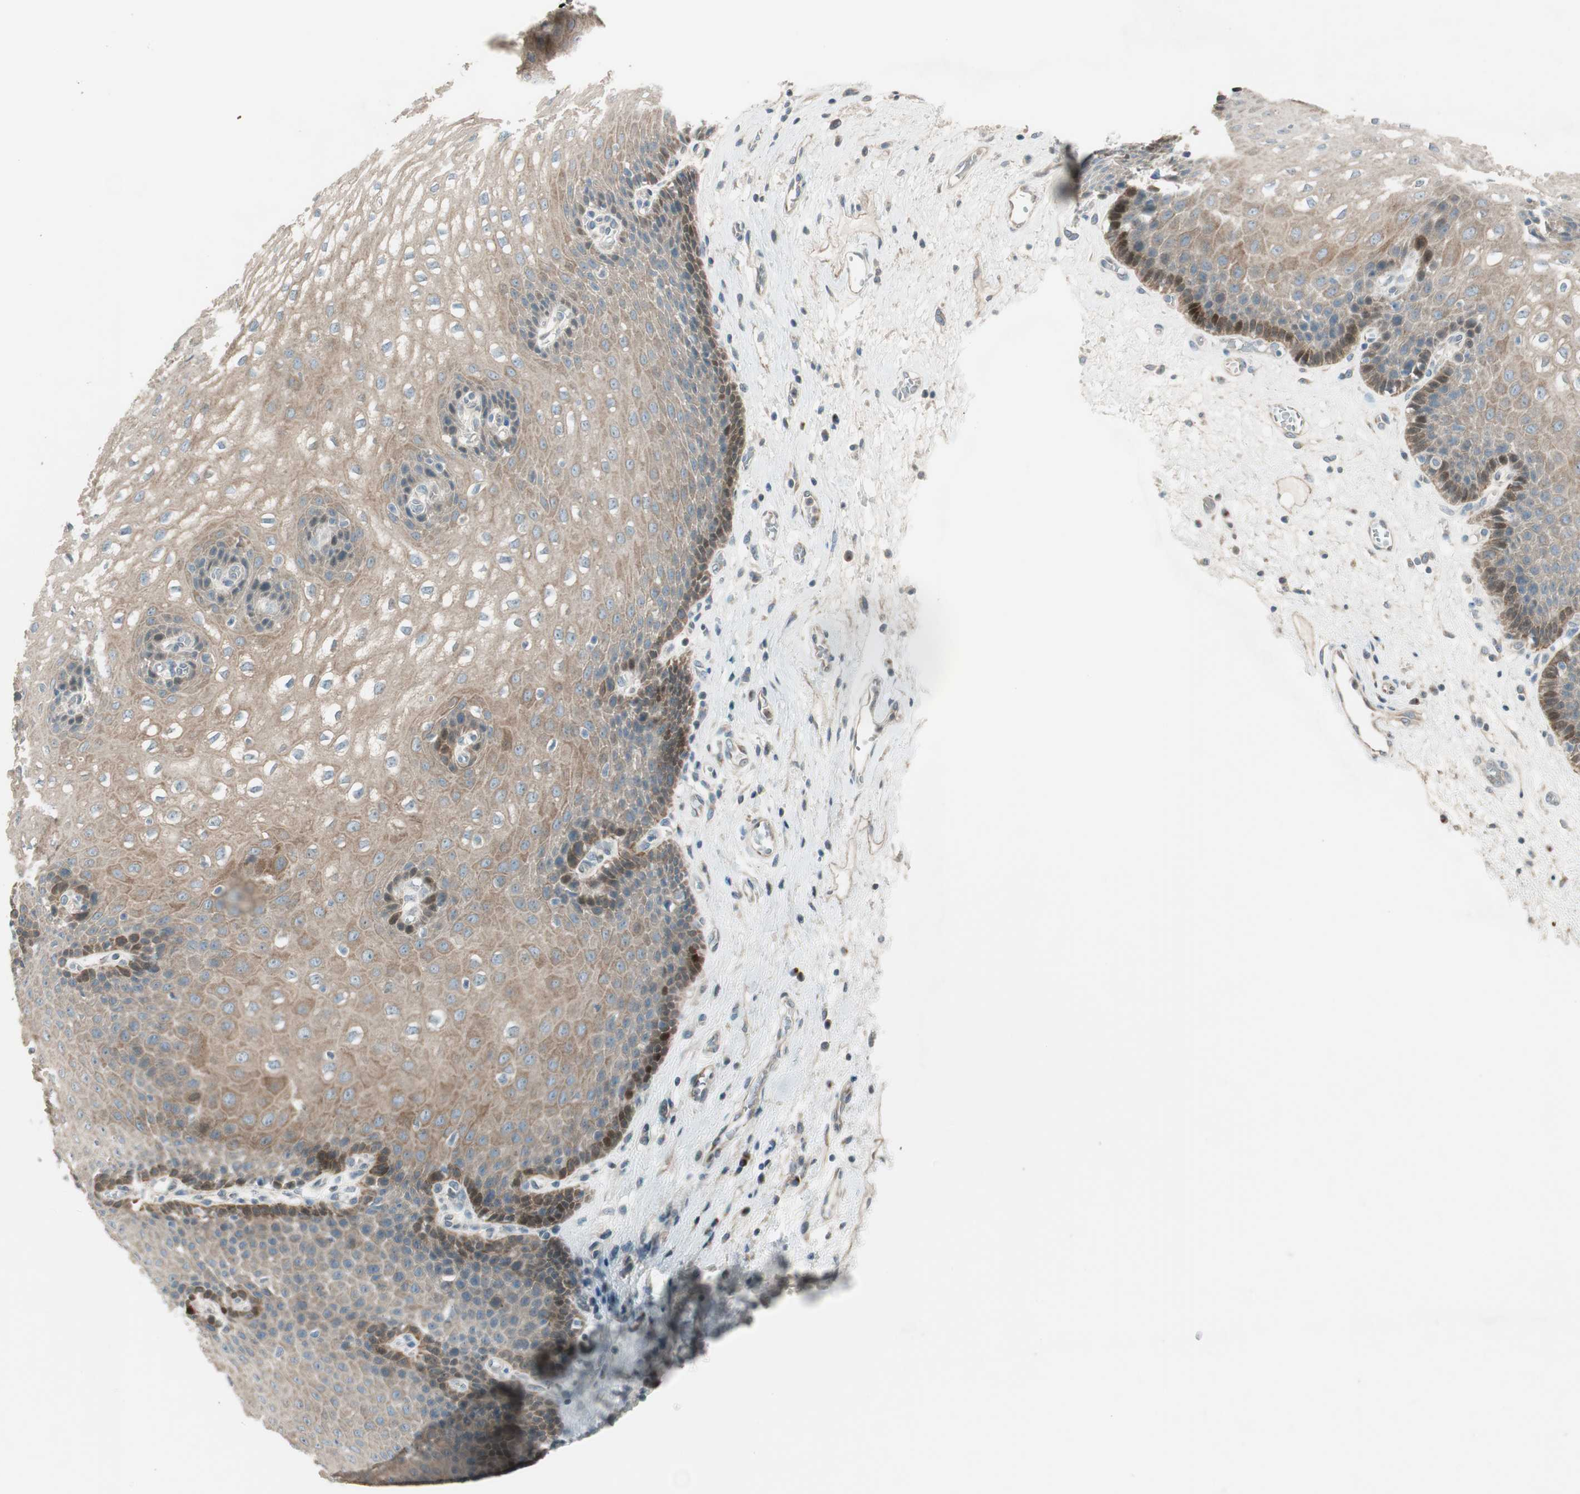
{"staining": {"intensity": "moderate", "quantity": ">75%", "location": "cytoplasmic/membranous,nuclear"}, "tissue": "esophagus", "cell_type": "Squamous epithelial cells", "image_type": "normal", "snomed": [{"axis": "morphology", "description": "Normal tissue, NOS"}, {"axis": "topography", "description": "Esophagus"}], "caption": "DAB immunohistochemical staining of benign human esophagus reveals moderate cytoplasmic/membranous,nuclear protein positivity in about >75% of squamous epithelial cells.", "gene": "CGRRF1", "patient": {"sex": "male", "age": 48}}